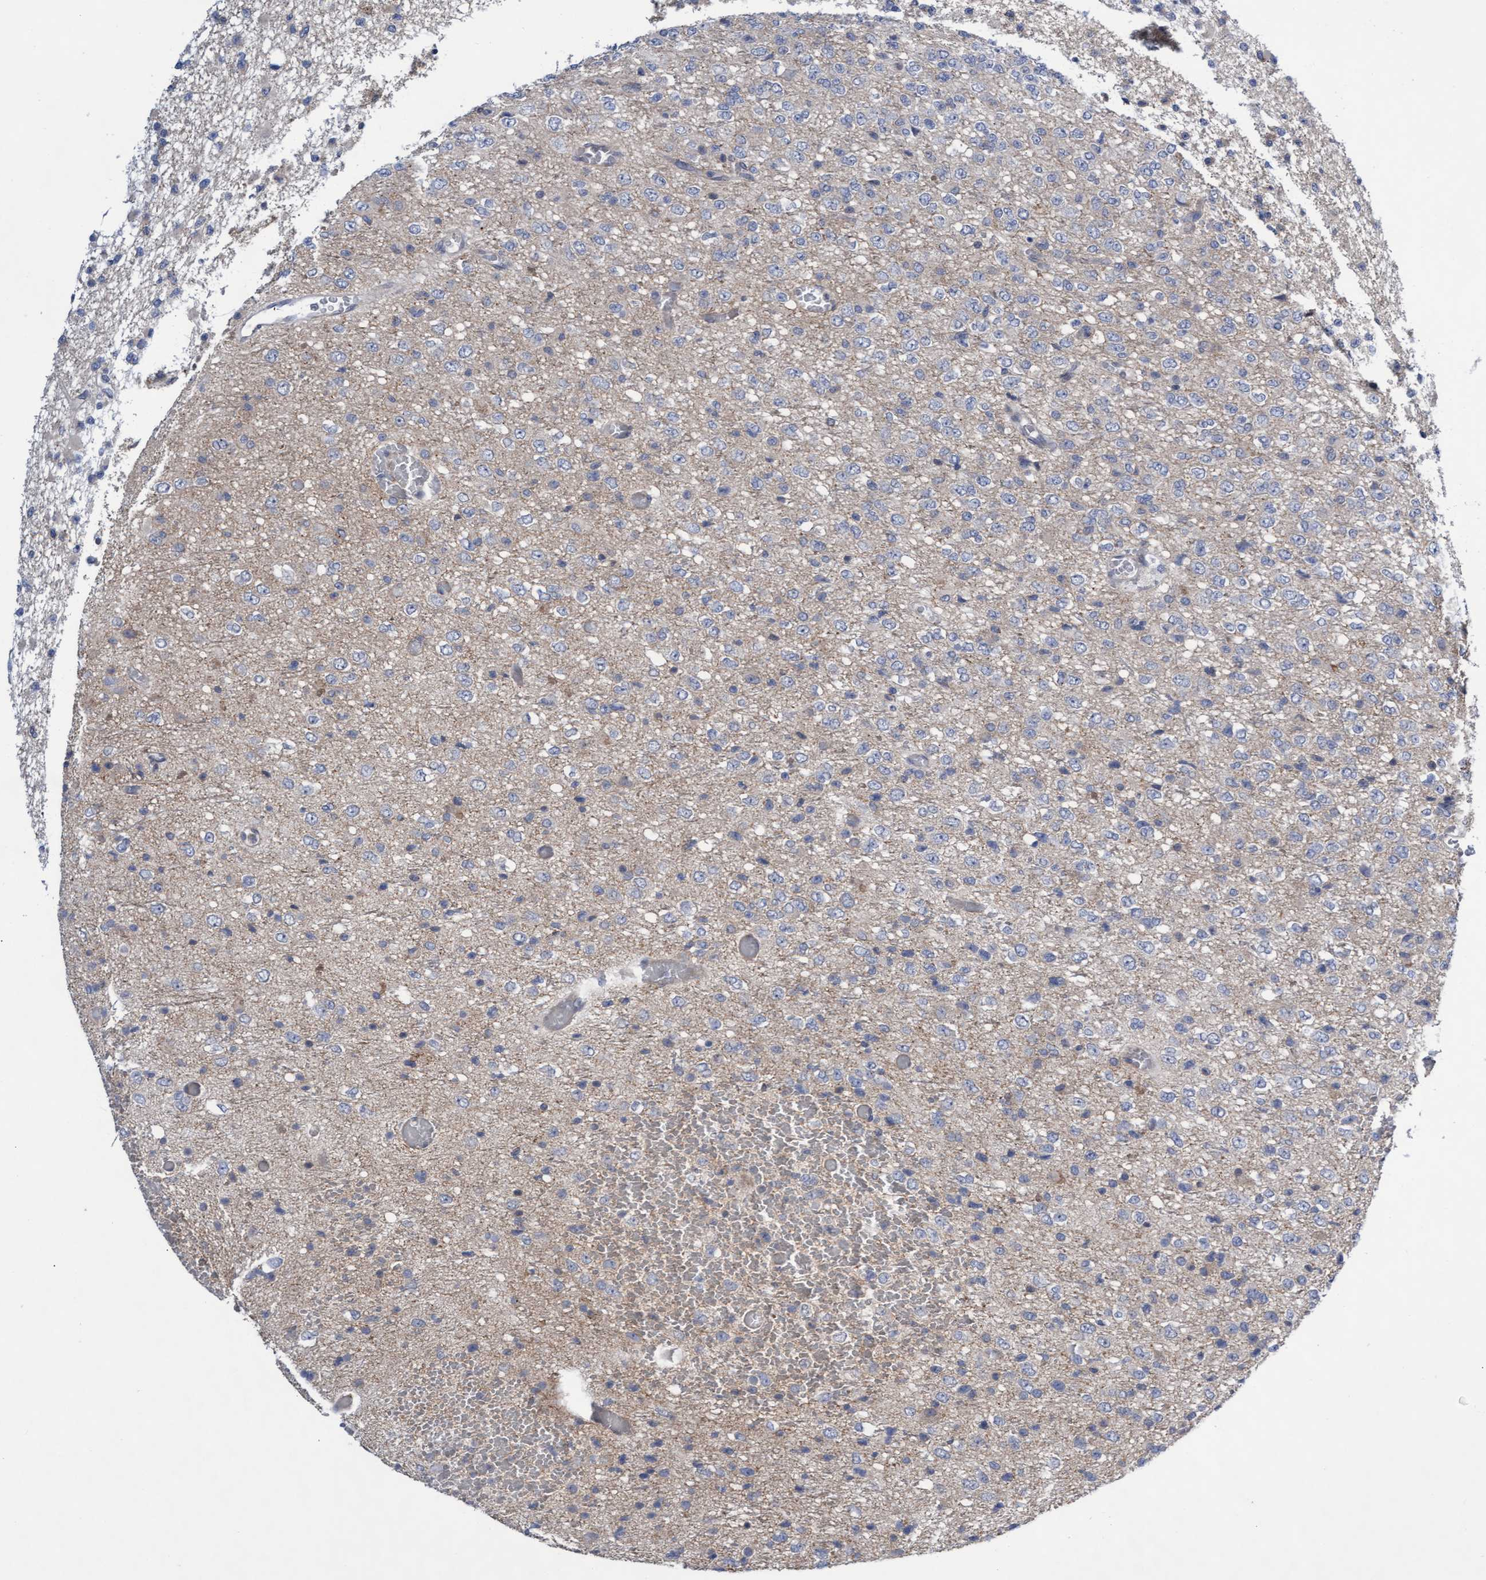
{"staining": {"intensity": "negative", "quantity": "none", "location": "none"}, "tissue": "glioma", "cell_type": "Tumor cells", "image_type": "cancer", "snomed": [{"axis": "morphology", "description": "Glioma, malignant, High grade"}, {"axis": "topography", "description": "pancreas cauda"}], "caption": "This is a histopathology image of immunohistochemistry (IHC) staining of malignant glioma (high-grade), which shows no staining in tumor cells. The staining was performed using DAB to visualize the protein expression in brown, while the nuclei were stained in blue with hematoxylin (Magnification: 20x).", "gene": "ABCF2", "patient": {"sex": "male", "age": 60}}